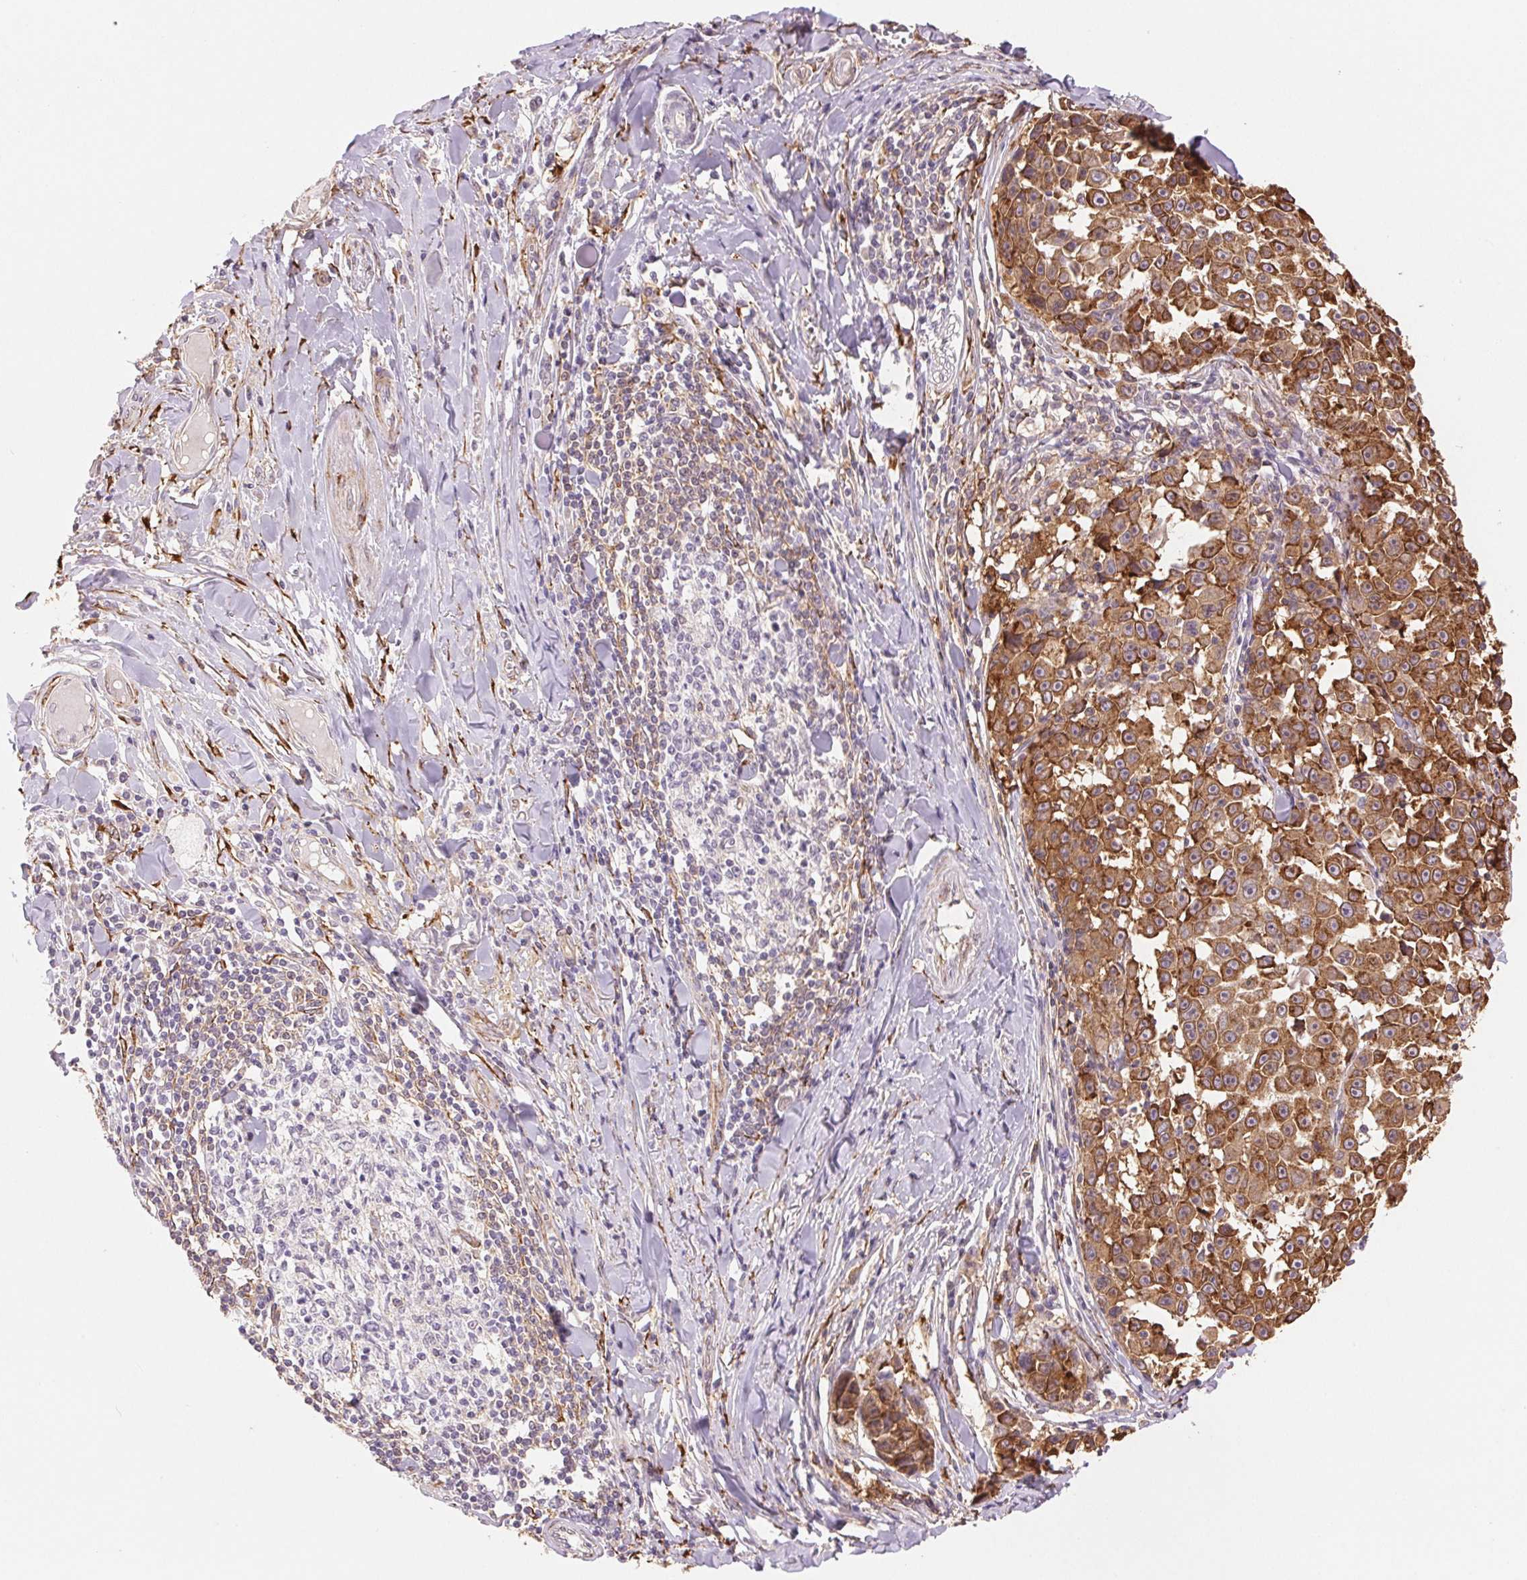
{"staining": {"intensity": "moderate", "quantity": ">75%", "location": "cytoplasmic/membranous"}, "tissue": "melanoma", "cell_type": "Tumor cells", "image_type": "cancer", "snomed": [{"axis": "morphology", "description": "Malignant melanoma, NOS"}, {"axis": "topography", "description": "Skin"}], "caption": "Protein staining of melanoma tissue exhibits moderate cytoplasmic/membranous expression in about >75% of tumor cells.", "gene": "FKBP10", "patient": {"sex": "female", "age": 66}}